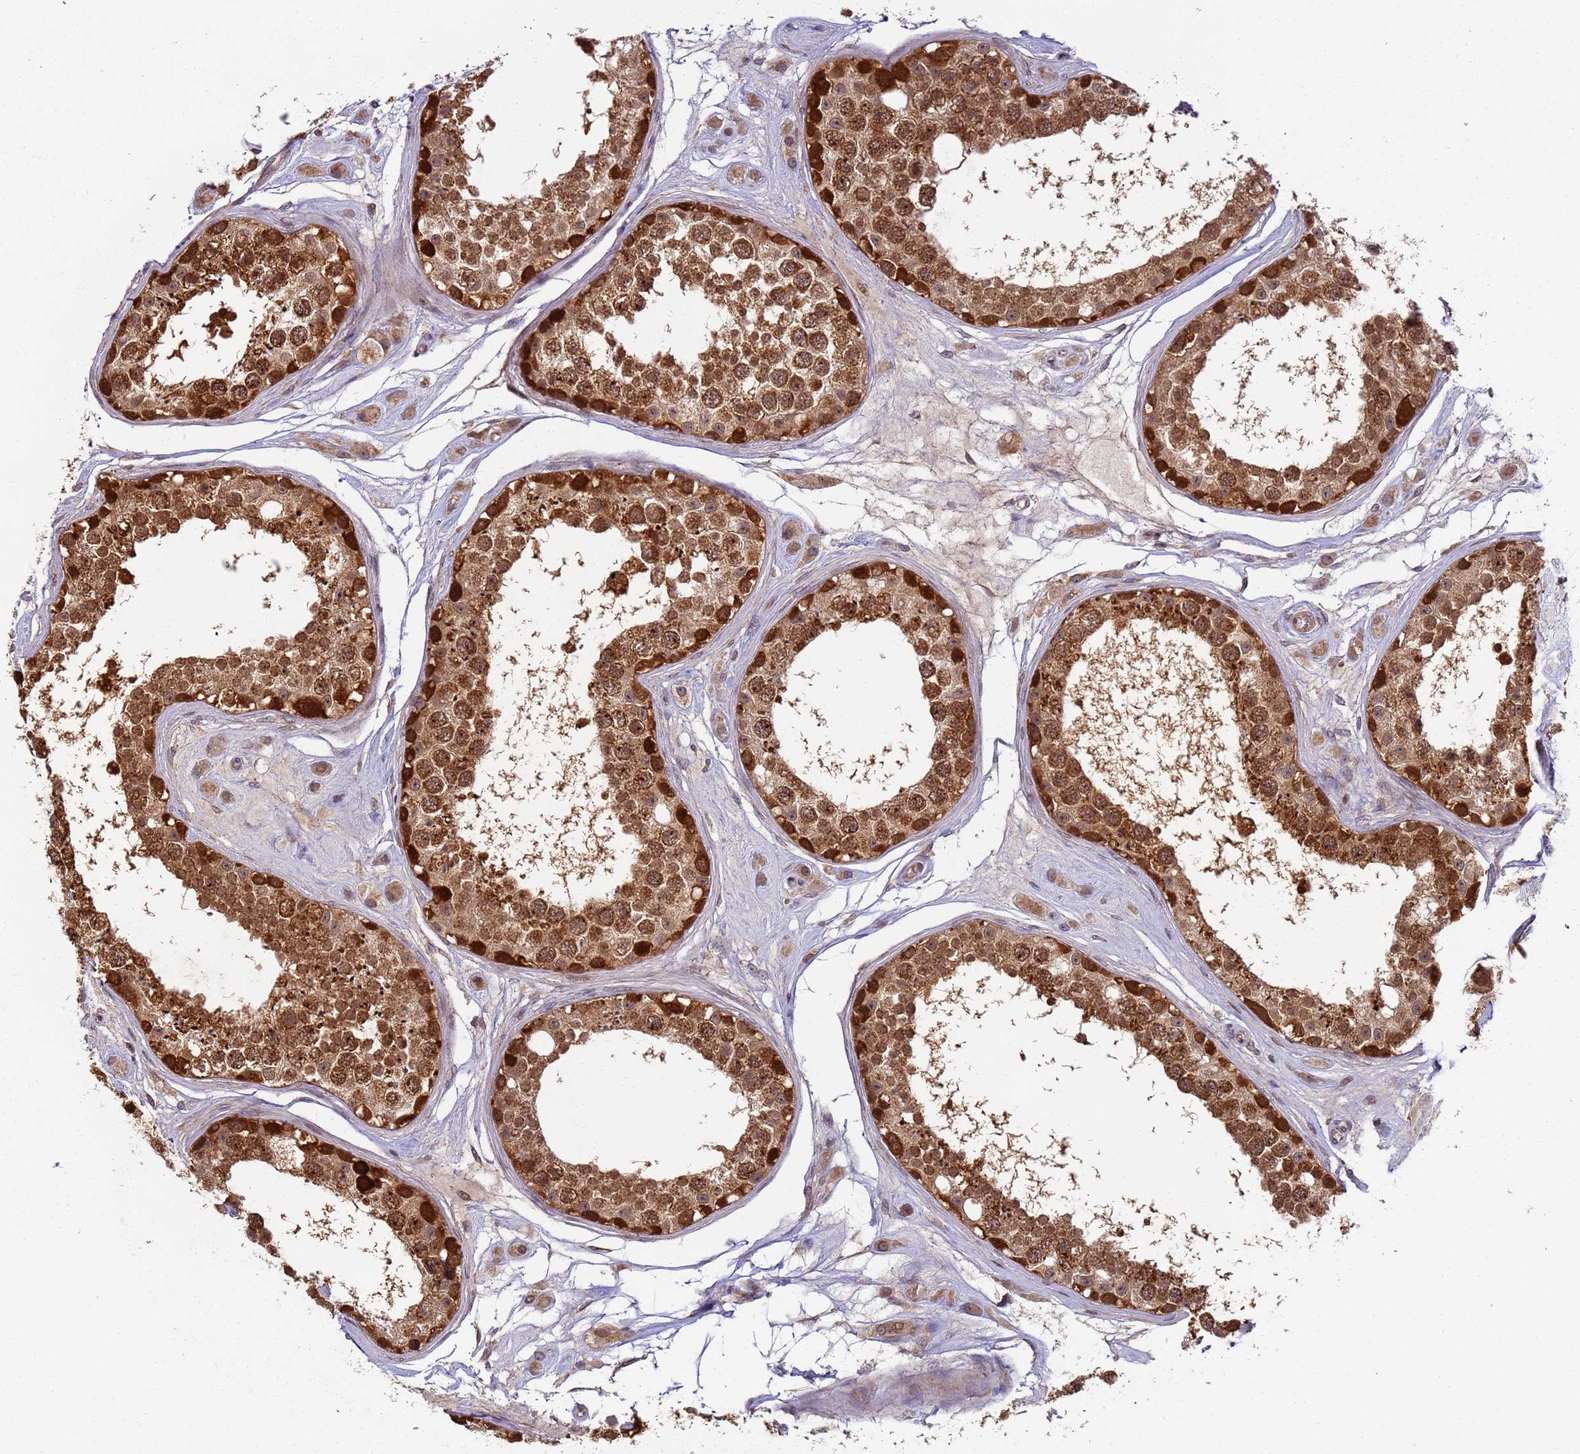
{"staining": {"intensity": "strong", "quantity": ">75%", "location": "cytoplasmic/membranous,nuclear"}, "tissue": "testis", "cell_type": "Cells in seminiferous ducts", "image_type": "normal", "snomed": [{"axis": "morphology", "description": "Normal tissue, NOS"}, {"axis": "topography", "description": "Testis"}], "caption": "Immunohistochemistry (DAB) staining of unremarkable human testis reveals strong cytoplasmic/membranous,nuclear protein expression in approximately >75% of cells in seminiferous ducts.", "gene": "RAPGEF3", "patient": {"sex": "male", "age": 25}}